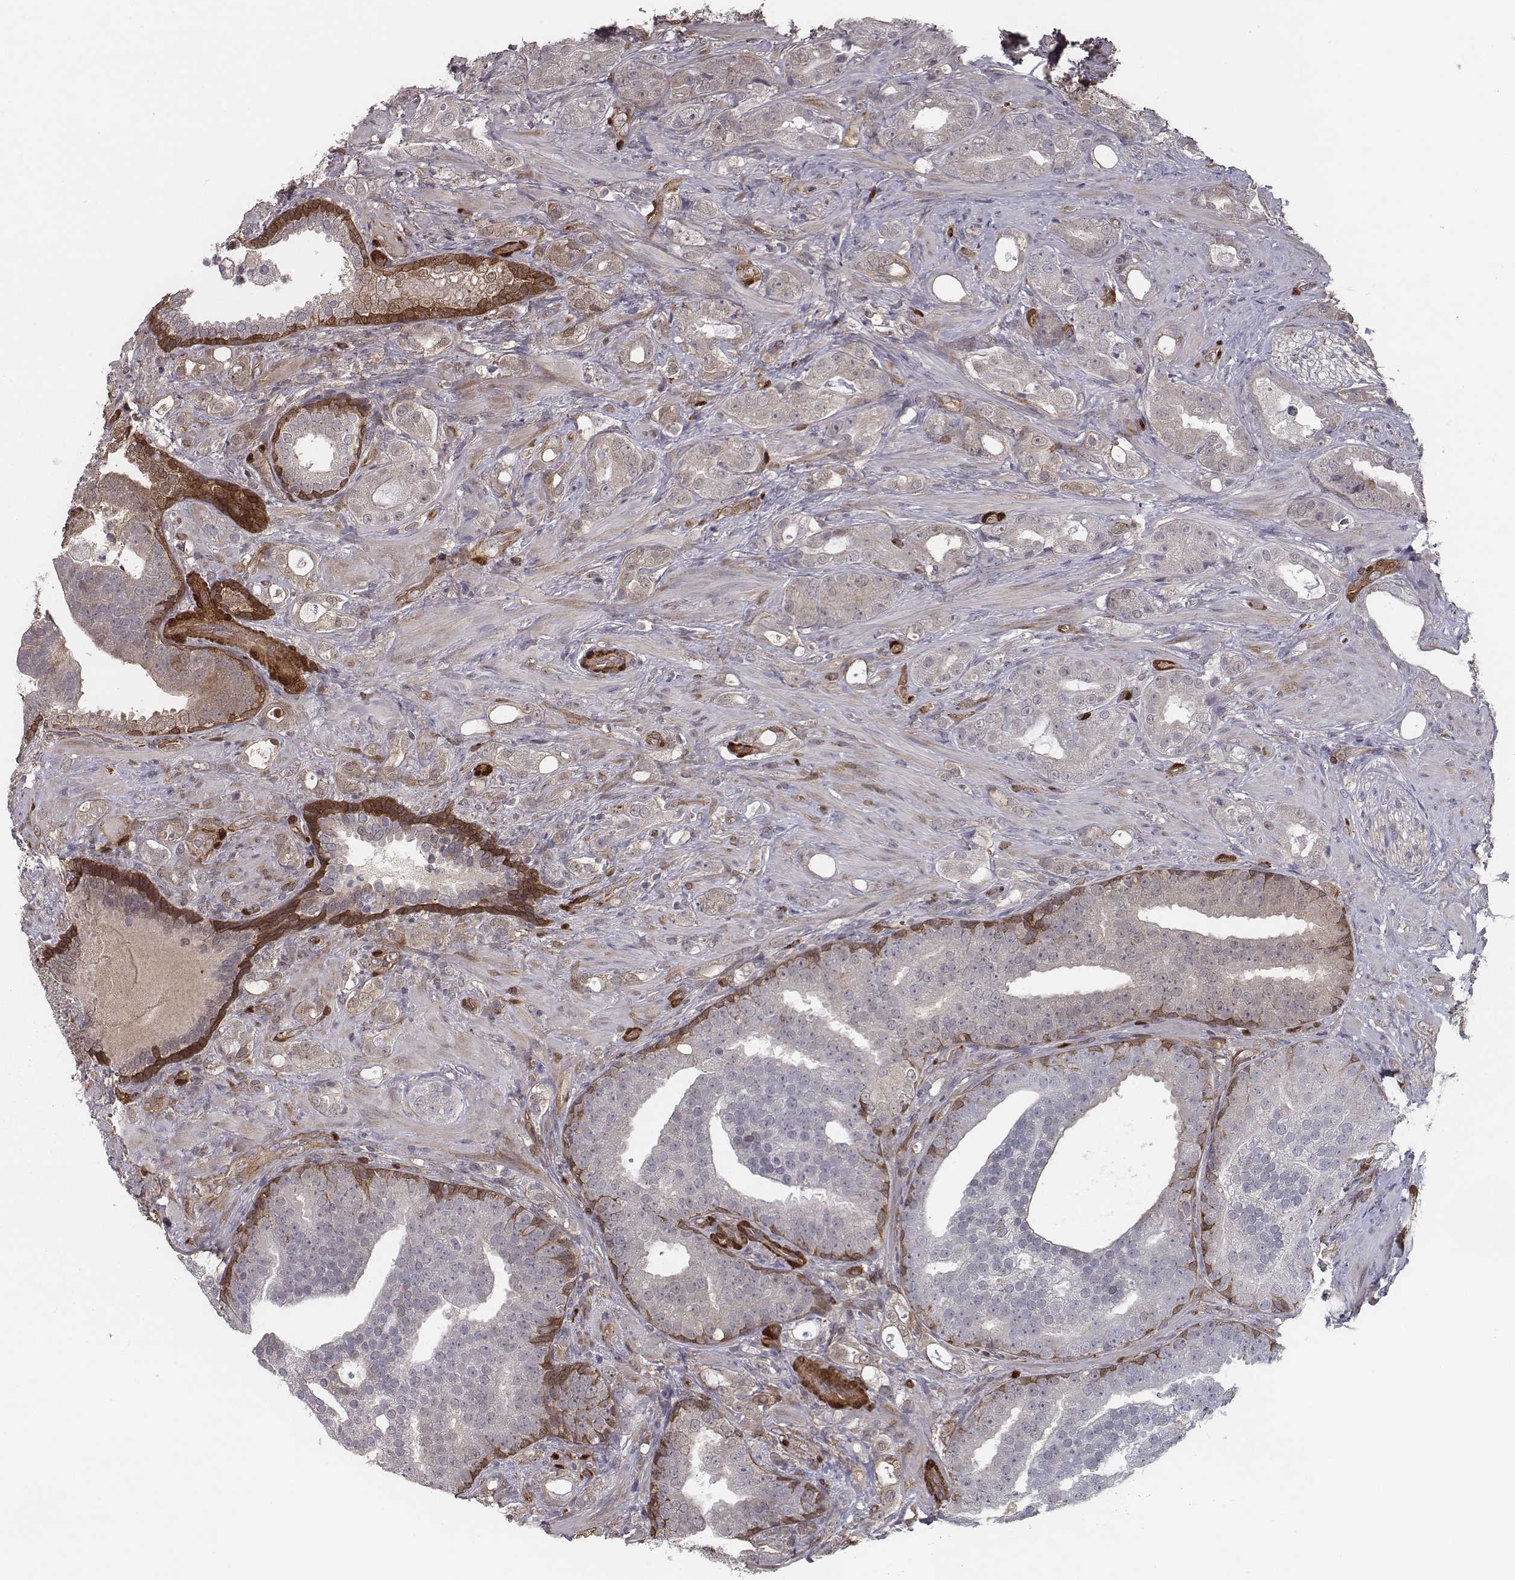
{"staining": {"intensity": "negative", "quantity": "none", "location": "none"}, "tissue": "prostate cancer", "cell_type": "Tumor cells", "image_type": "cancer", "snomed": [{"axis": "morphology", "description": "Adenocarcinoma, NOS"}, {"axis": "topography", "description": "Prostate"}], "caption": "A photomicrograph of prostate cancer stained for a protein demonstrates no brown staining in tumor cells. Nuclei are stained in blue.", "gene": "ISYNA1", "patient": {"sex": "male", "age": 57}}